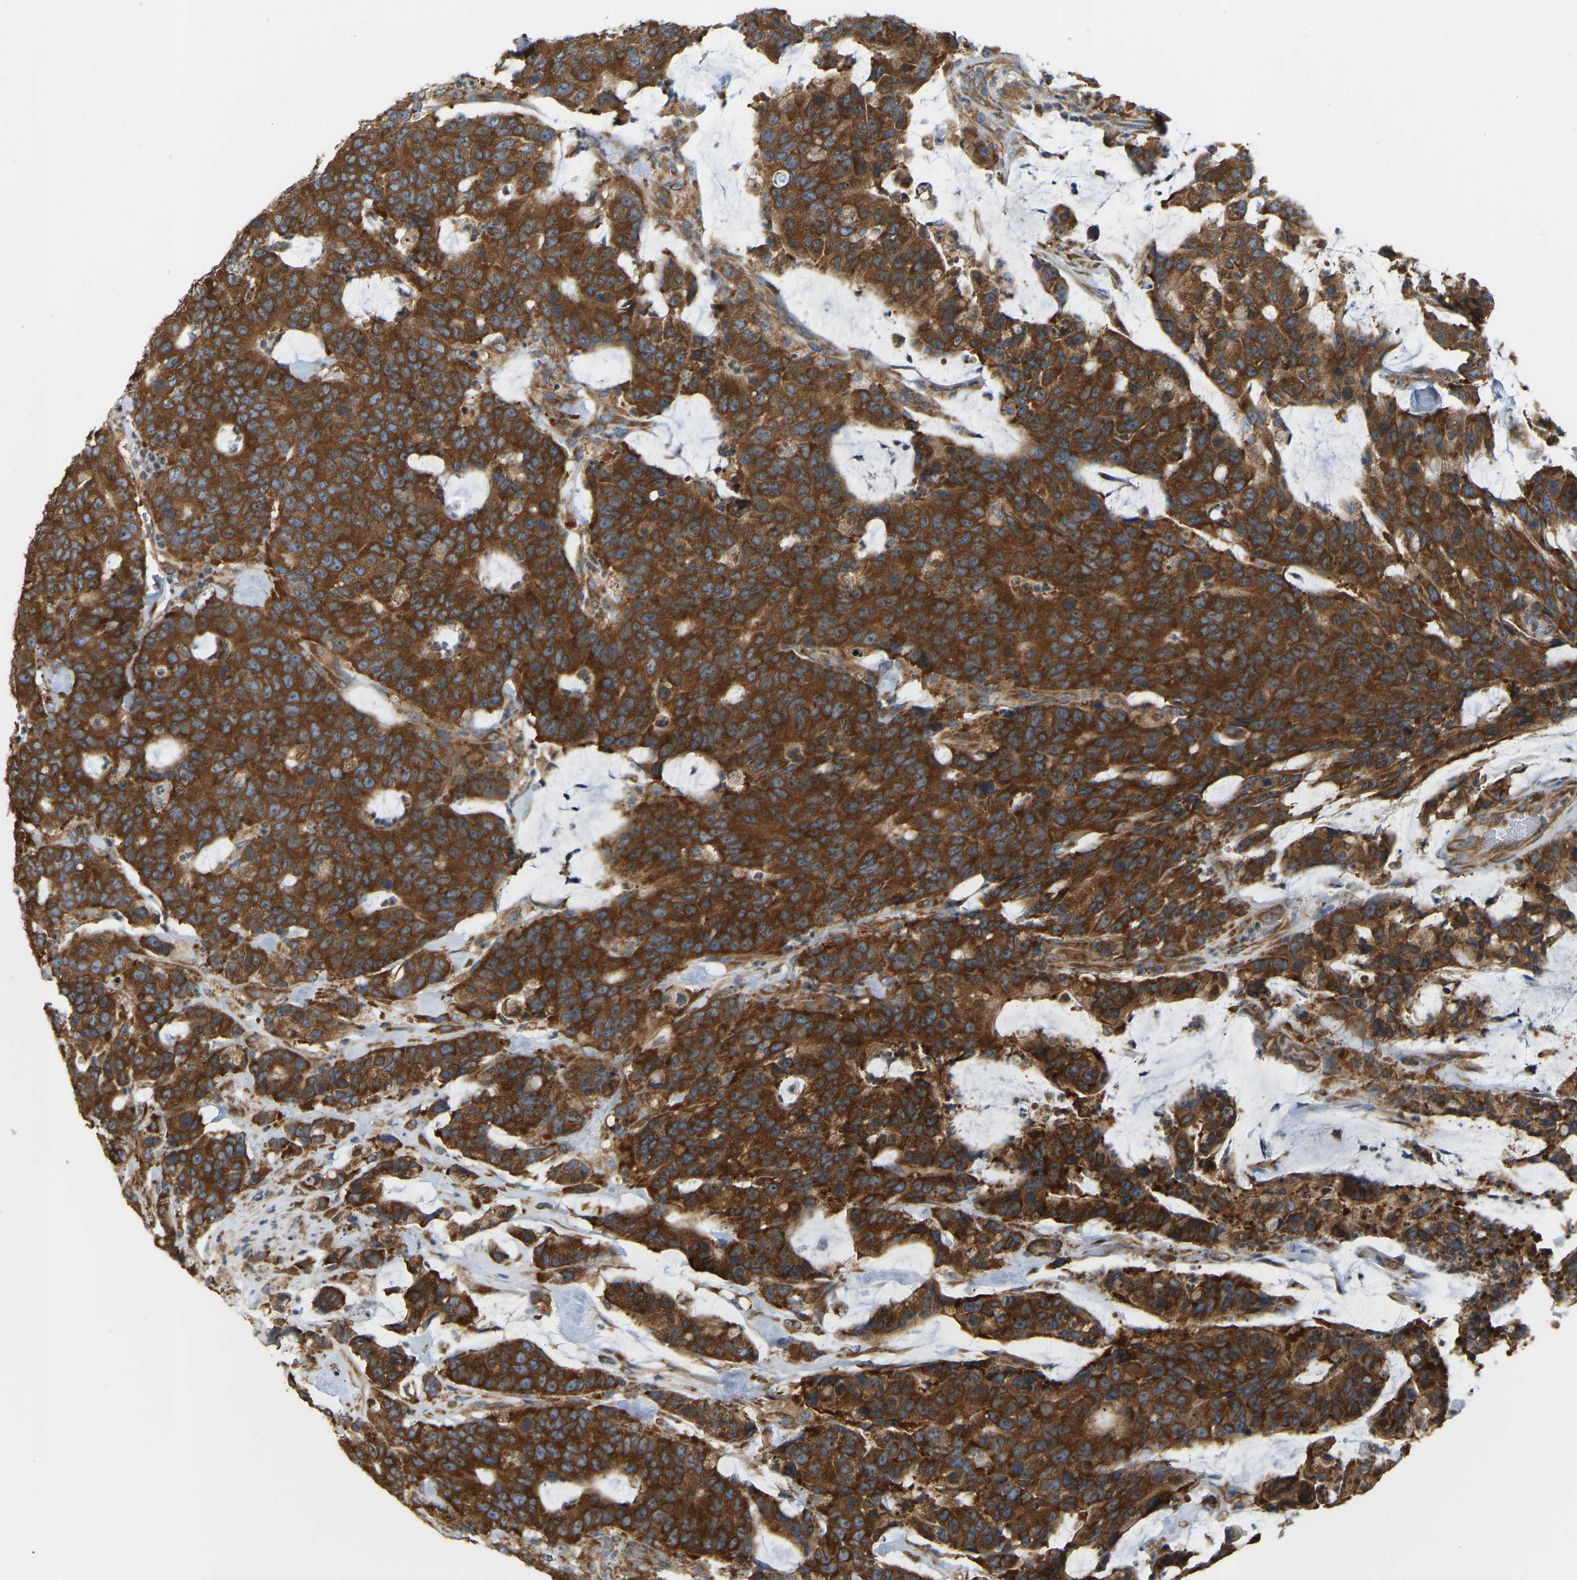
{"staining": {"intensity": "strong", "quantity": ">75%", "location": "cytoplasmic/membranous"}, "tissue": "colorectal cancer", "cell_type": "Tumor cells", "image_type": "cancer", "snomed": [{"axis": "morphology", "description": "Adenocarcinoma, NOS"}, {"axis": "topography", "description": "Colon"}], "caption": "This histopathology image displays colorectal cancer stained with IHC to label a protein in brown. The cytoplasmic/membranous of tumor cells show strong positivity for the protein. Nuclei are counter-stained blue.", "gene": "RPS6KB2", "patient": {"sex": "female", "age": 86}}